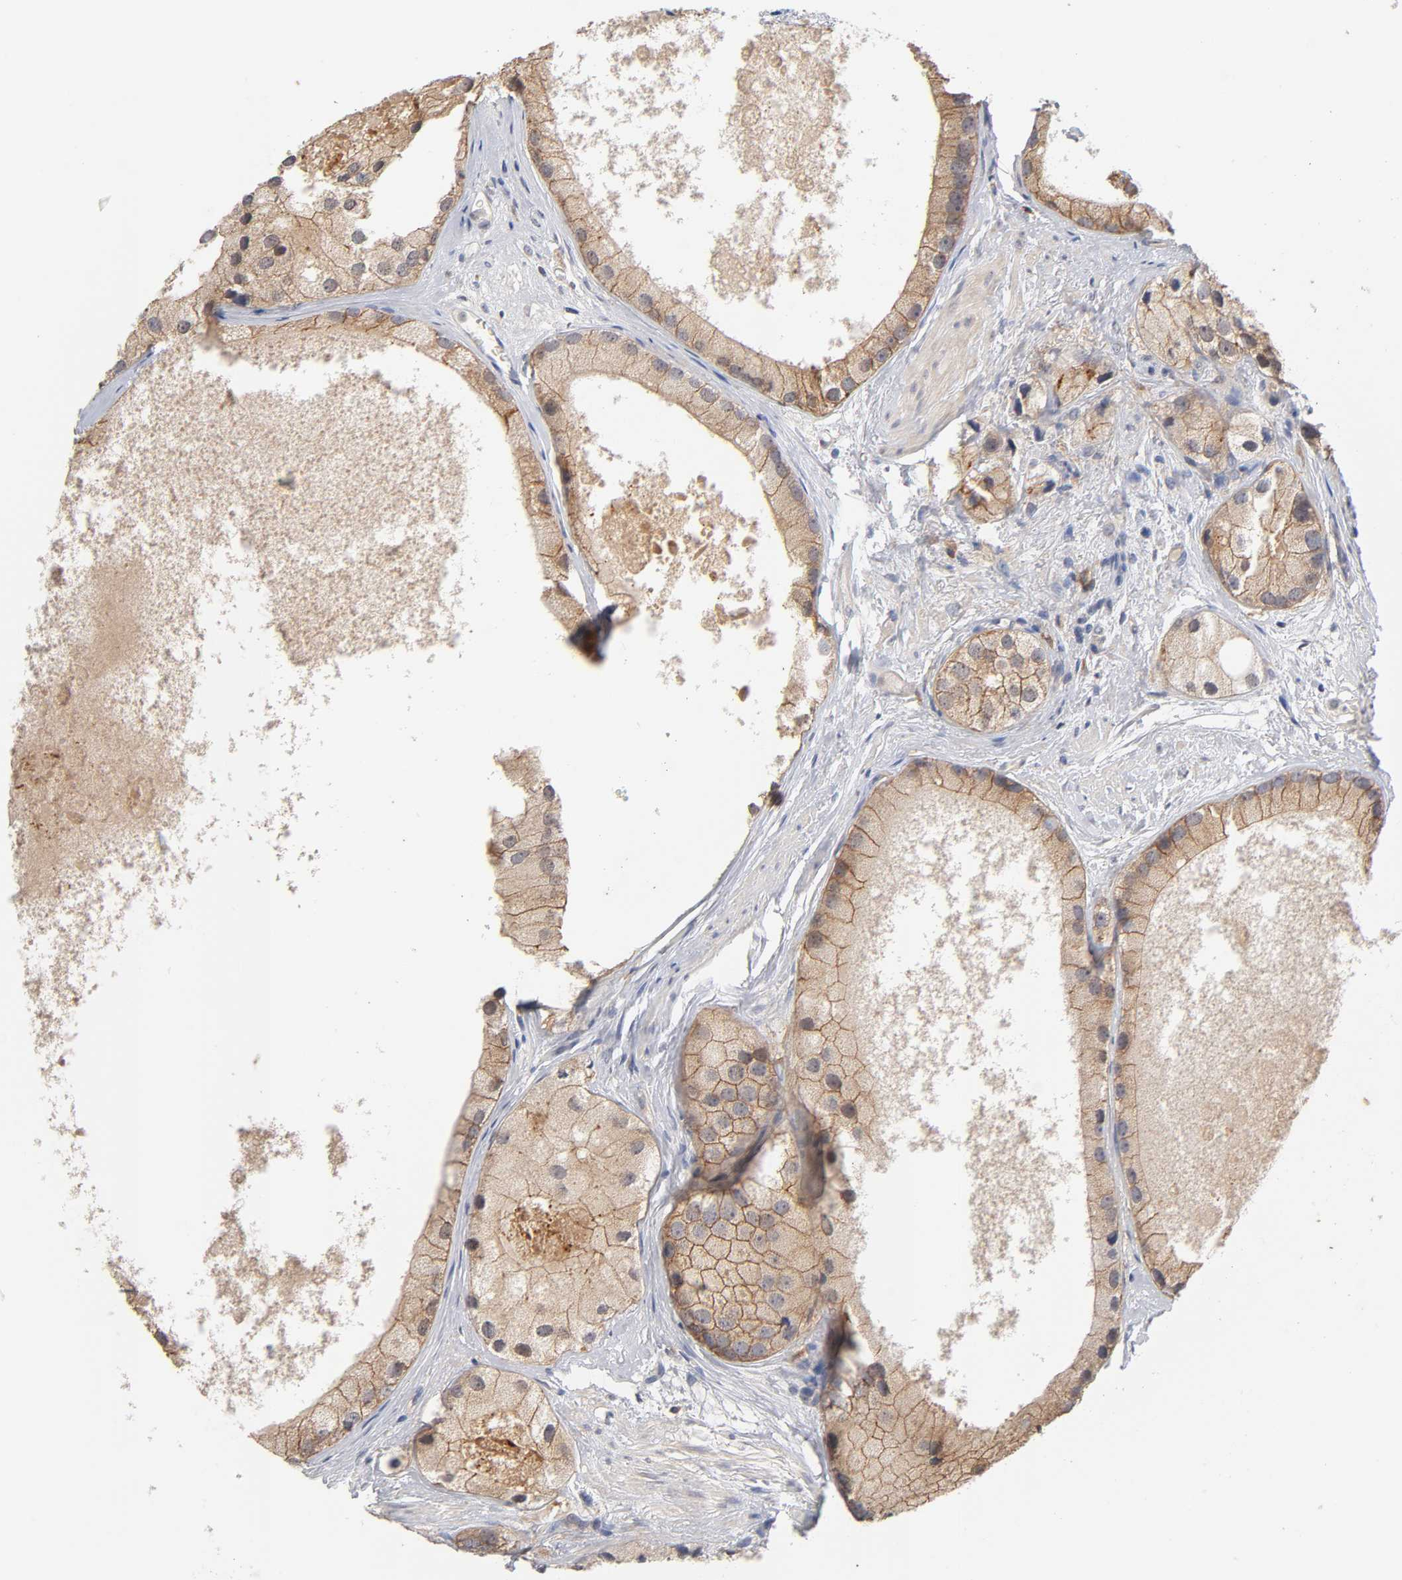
{"staining": {"intensity": "moderate", "quantity": ">75%", "location": "cytoplasmic/membranous"}, "tissue": "prostate cancer", "cell_type": "Tumor cells", "image_type": "cancer", "snomed": [{"axis": "morphology", "description": "Adenocarcinoma, Low grade"}, {"axis": "topography", "description": "Prostate"}], "caption": "Brown immunohistochemical staining in low-grade adenocarcinoma (prostate) displays moderate cytoplasmic/membranous staining in about >75% of tumor cells.", "gene": "CXADR", "patient": {"sex": "male", "age": 69}}